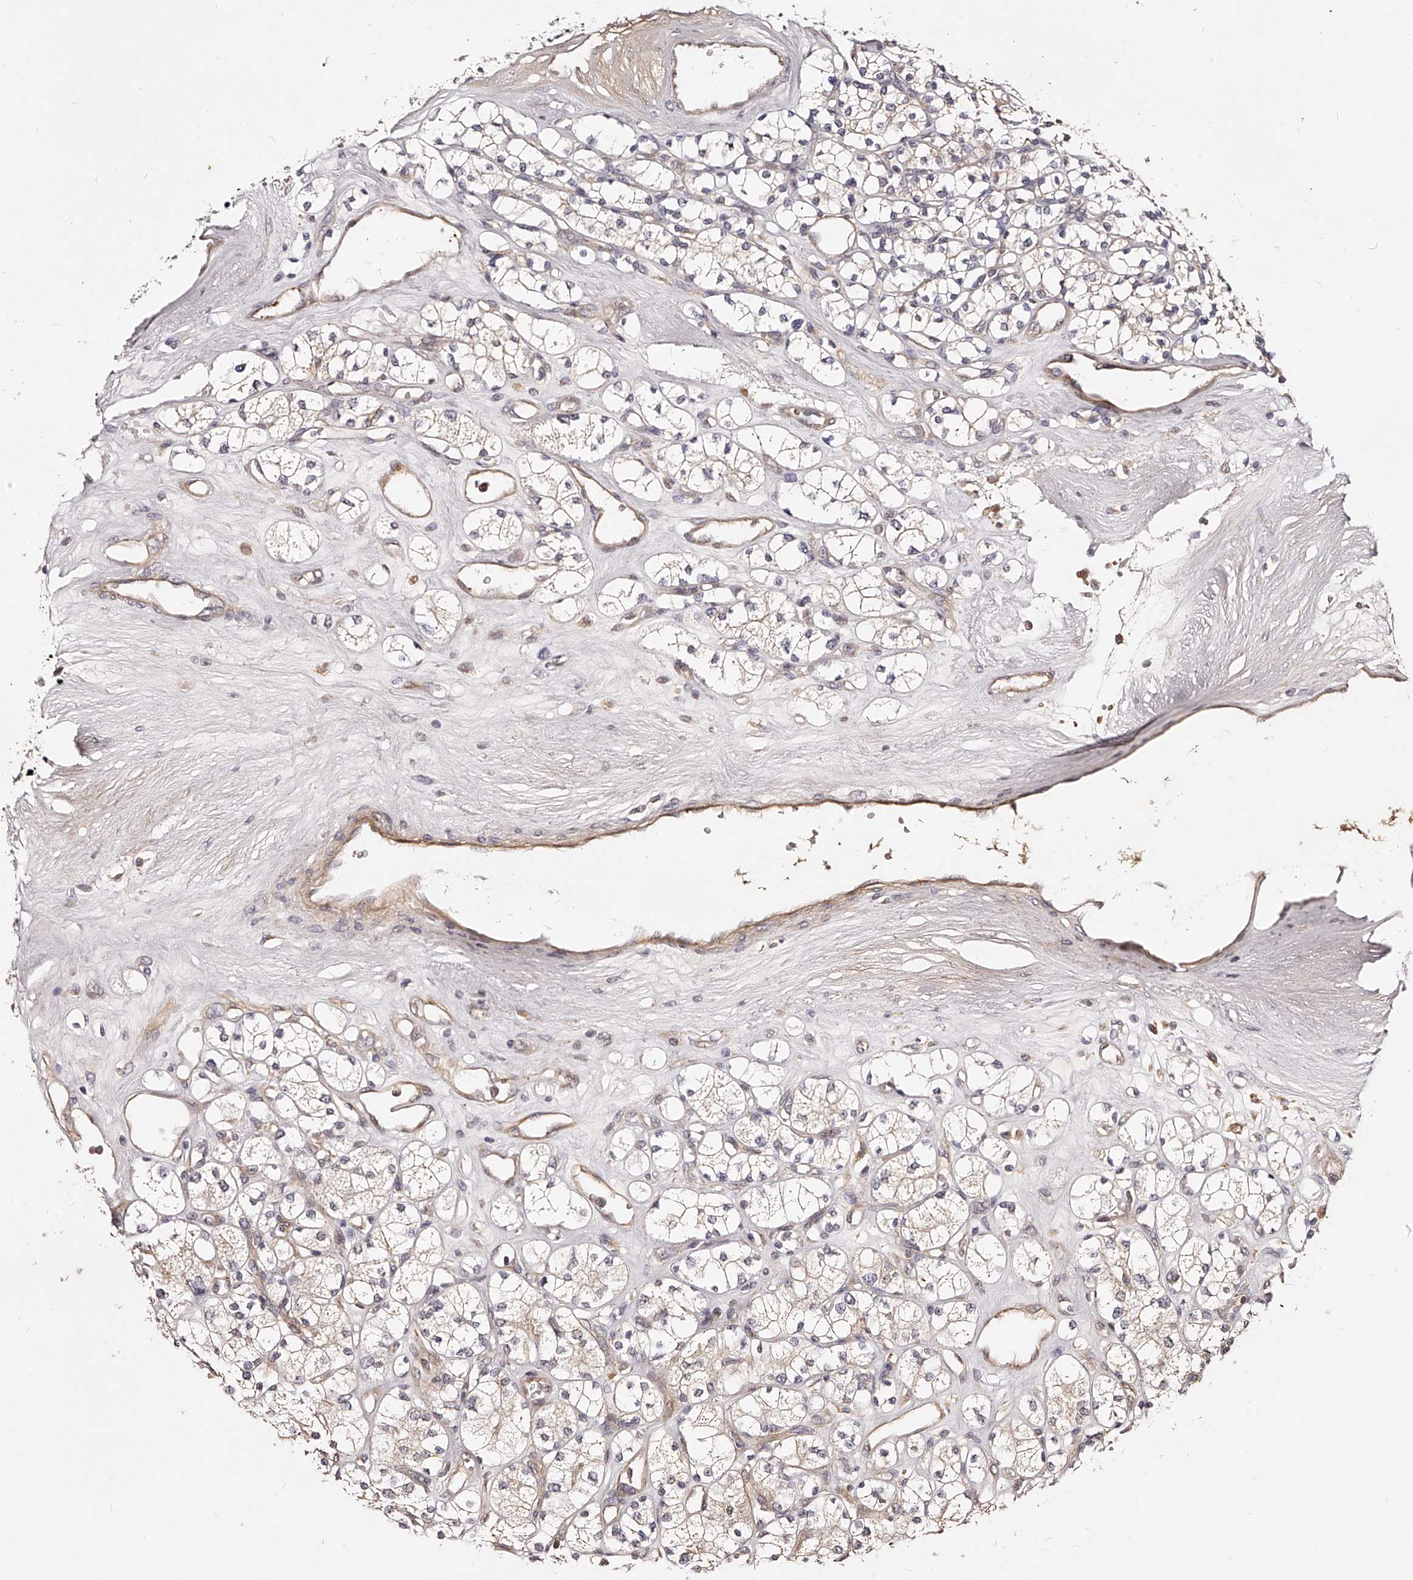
{"staining": {"intensity": "weak", "quantity": "<25%", "location": "cytoplasmic/membranous"}, "tissue": "renal cancer", "cell_type": "Tumor cells", "image_type": "cancer", "snomed": [{"axis": "morphology", "description": "Adenocarcinoma, NOS"}, {"axis": "topography", "description": "Kidney"}], "caption": "An immunohistochemistry micrograph of renal cancer is shown. There is no staining in tumor cells of renal cancer. (IHC, brightfield microscopy, high magnification).", "gene": "ZNF502", "patient": {"sex": "male", "age": 77}}